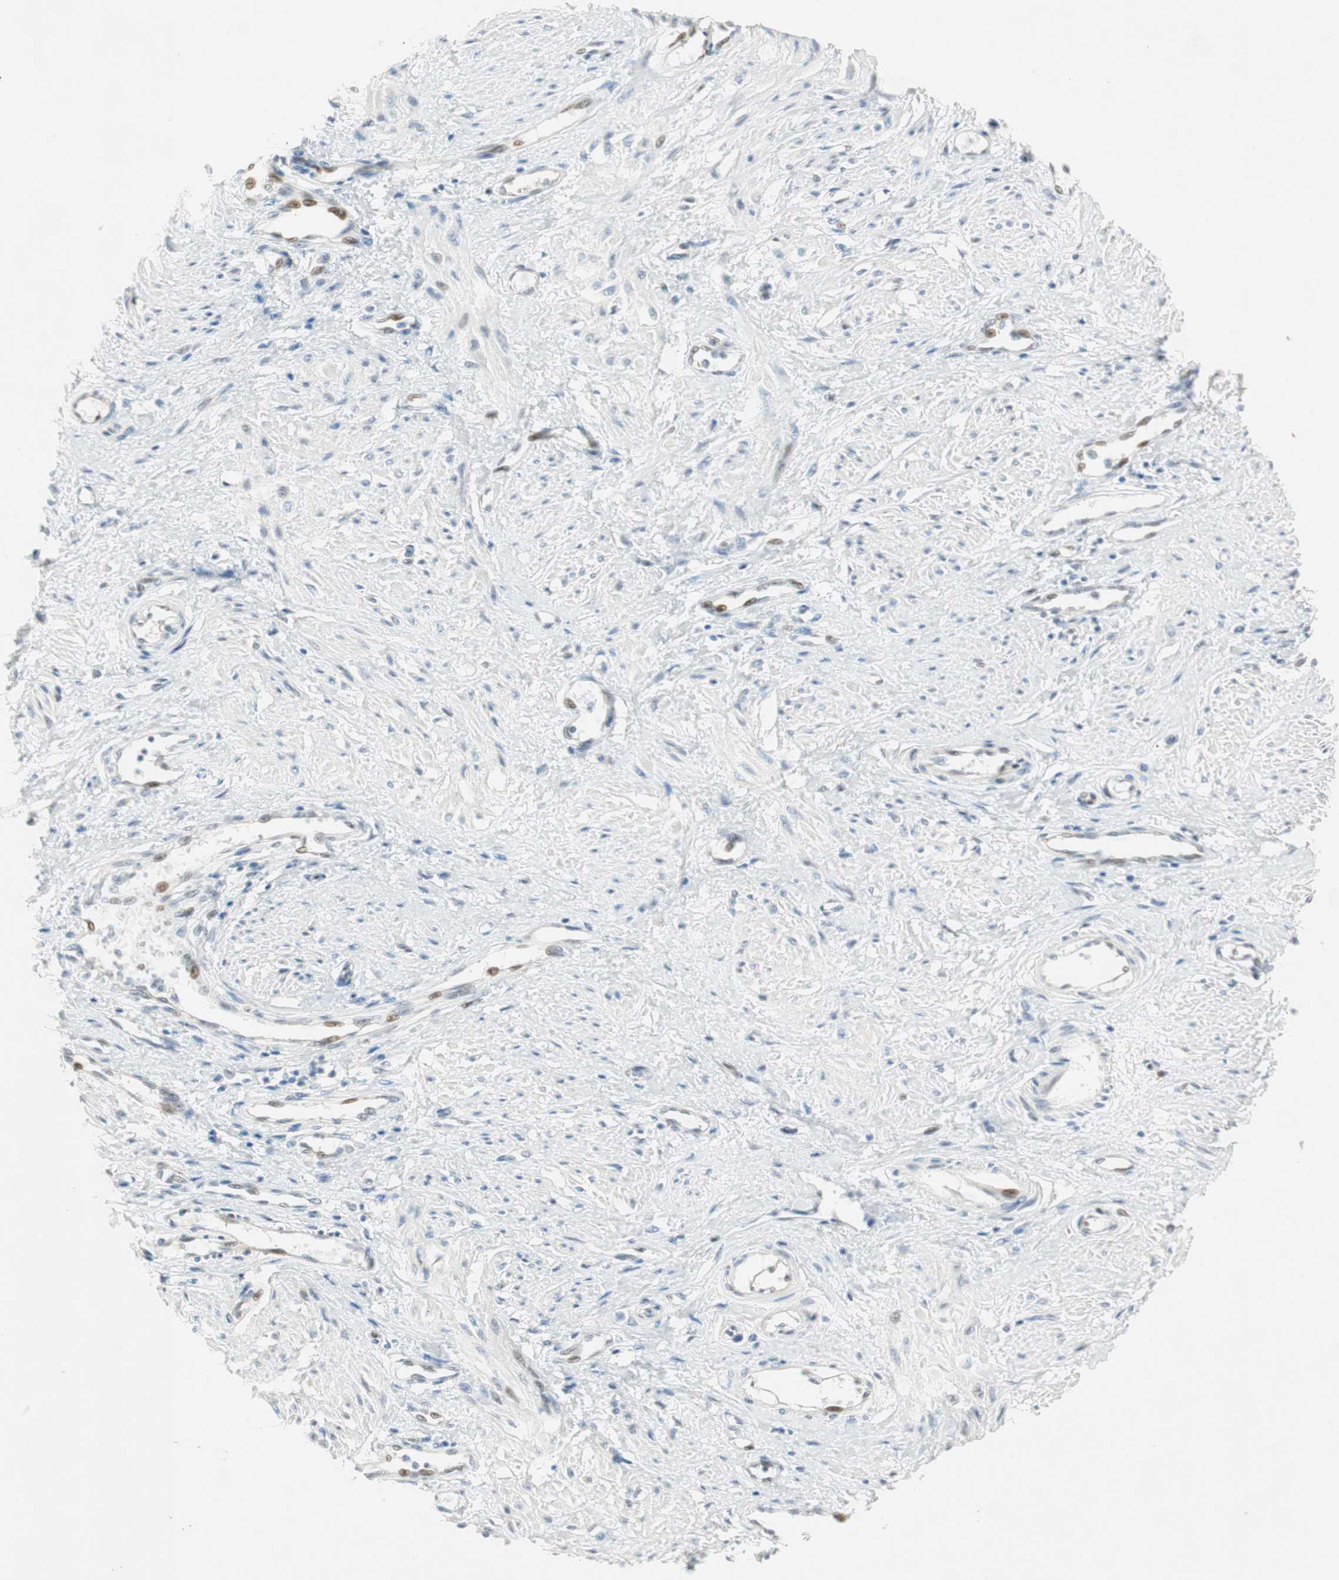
{"staining": {"intensity": "negative", "quantity": "none", "location": "none"}, "tissue": "smooth muscle", "cell_type": "Smooth muscle cells", "image_type": "normal", "snomed": [{"axis": "morphology", "description": "Normal tissue, NOS"}, {"axis": "topography", "description": "Smooth muscle"}, {"axis": "topography", "description": "Uterus"}], "caption": "A micrograph of smooth muscle stained for a protein demonstrates no brown staining in smooth muscle cells.", "gene": "MSX2", "patient": {"sex": "female", "age": 39}}